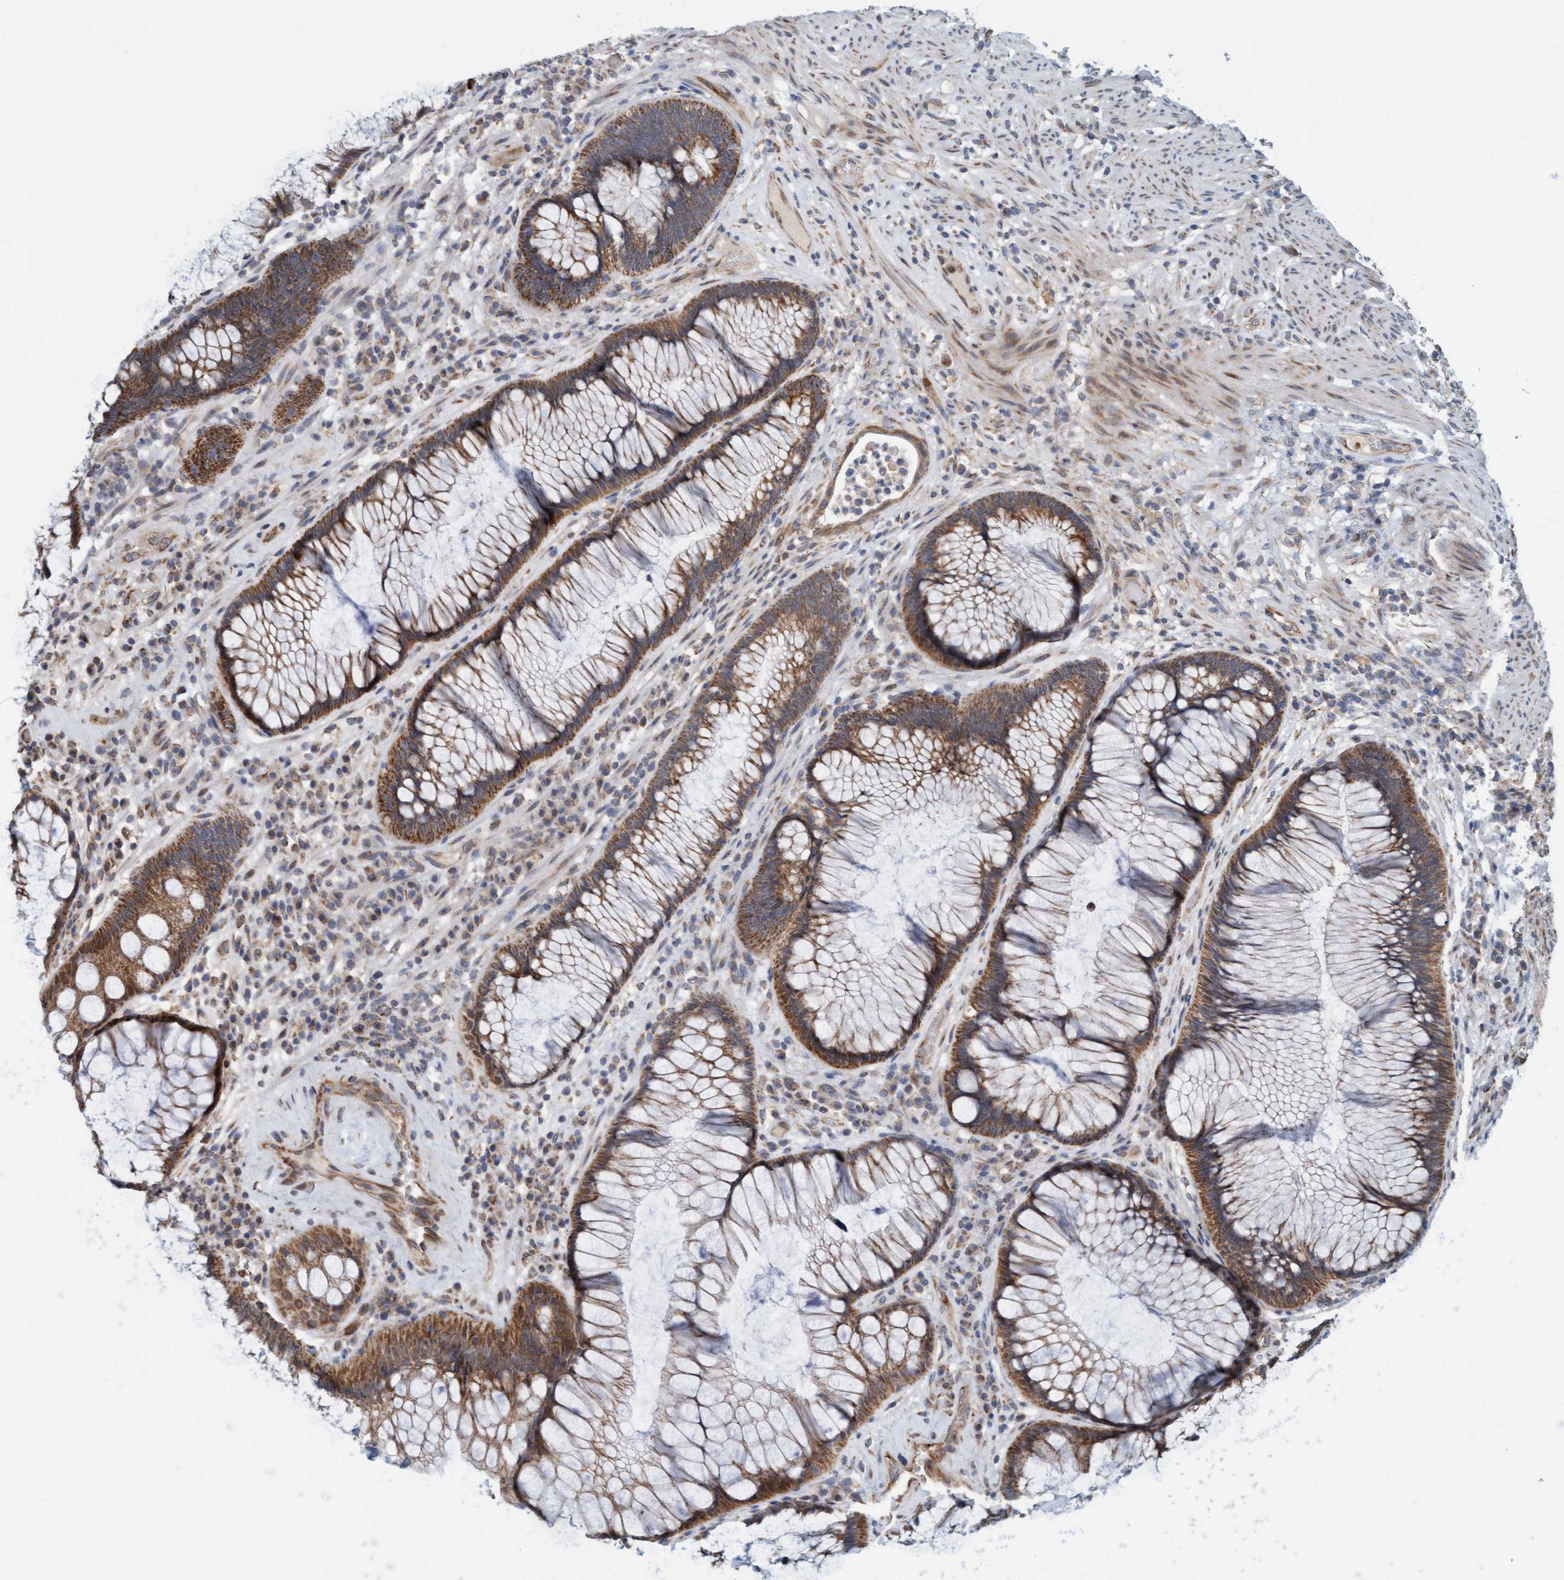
{"staining": {"intensity": "moderate", "quantity": ">75%", "location": "cytoplasmic/membranous"}, "tissue": "rectum", "cell_type": "Glandular cells", "image_type": "normal", "snomed": [{"axis": "morphology", "description": "Normal tissue, NOS"}, {"axis": "topography", "description": "Rectum"}], "caption": "Unremarkable rectum reveals moderate cytoplasmic/membranous positivity in about >75% of glandular cells, visualized by immunohistochemistry. The staining was performed using DAB to visualize the protein expression in brown, while the nuclei were stained in blue with hematoxylin (Magnification: 20x).", "gene": "ZNF566", "patient": {"sex": "male", "age": 51}}